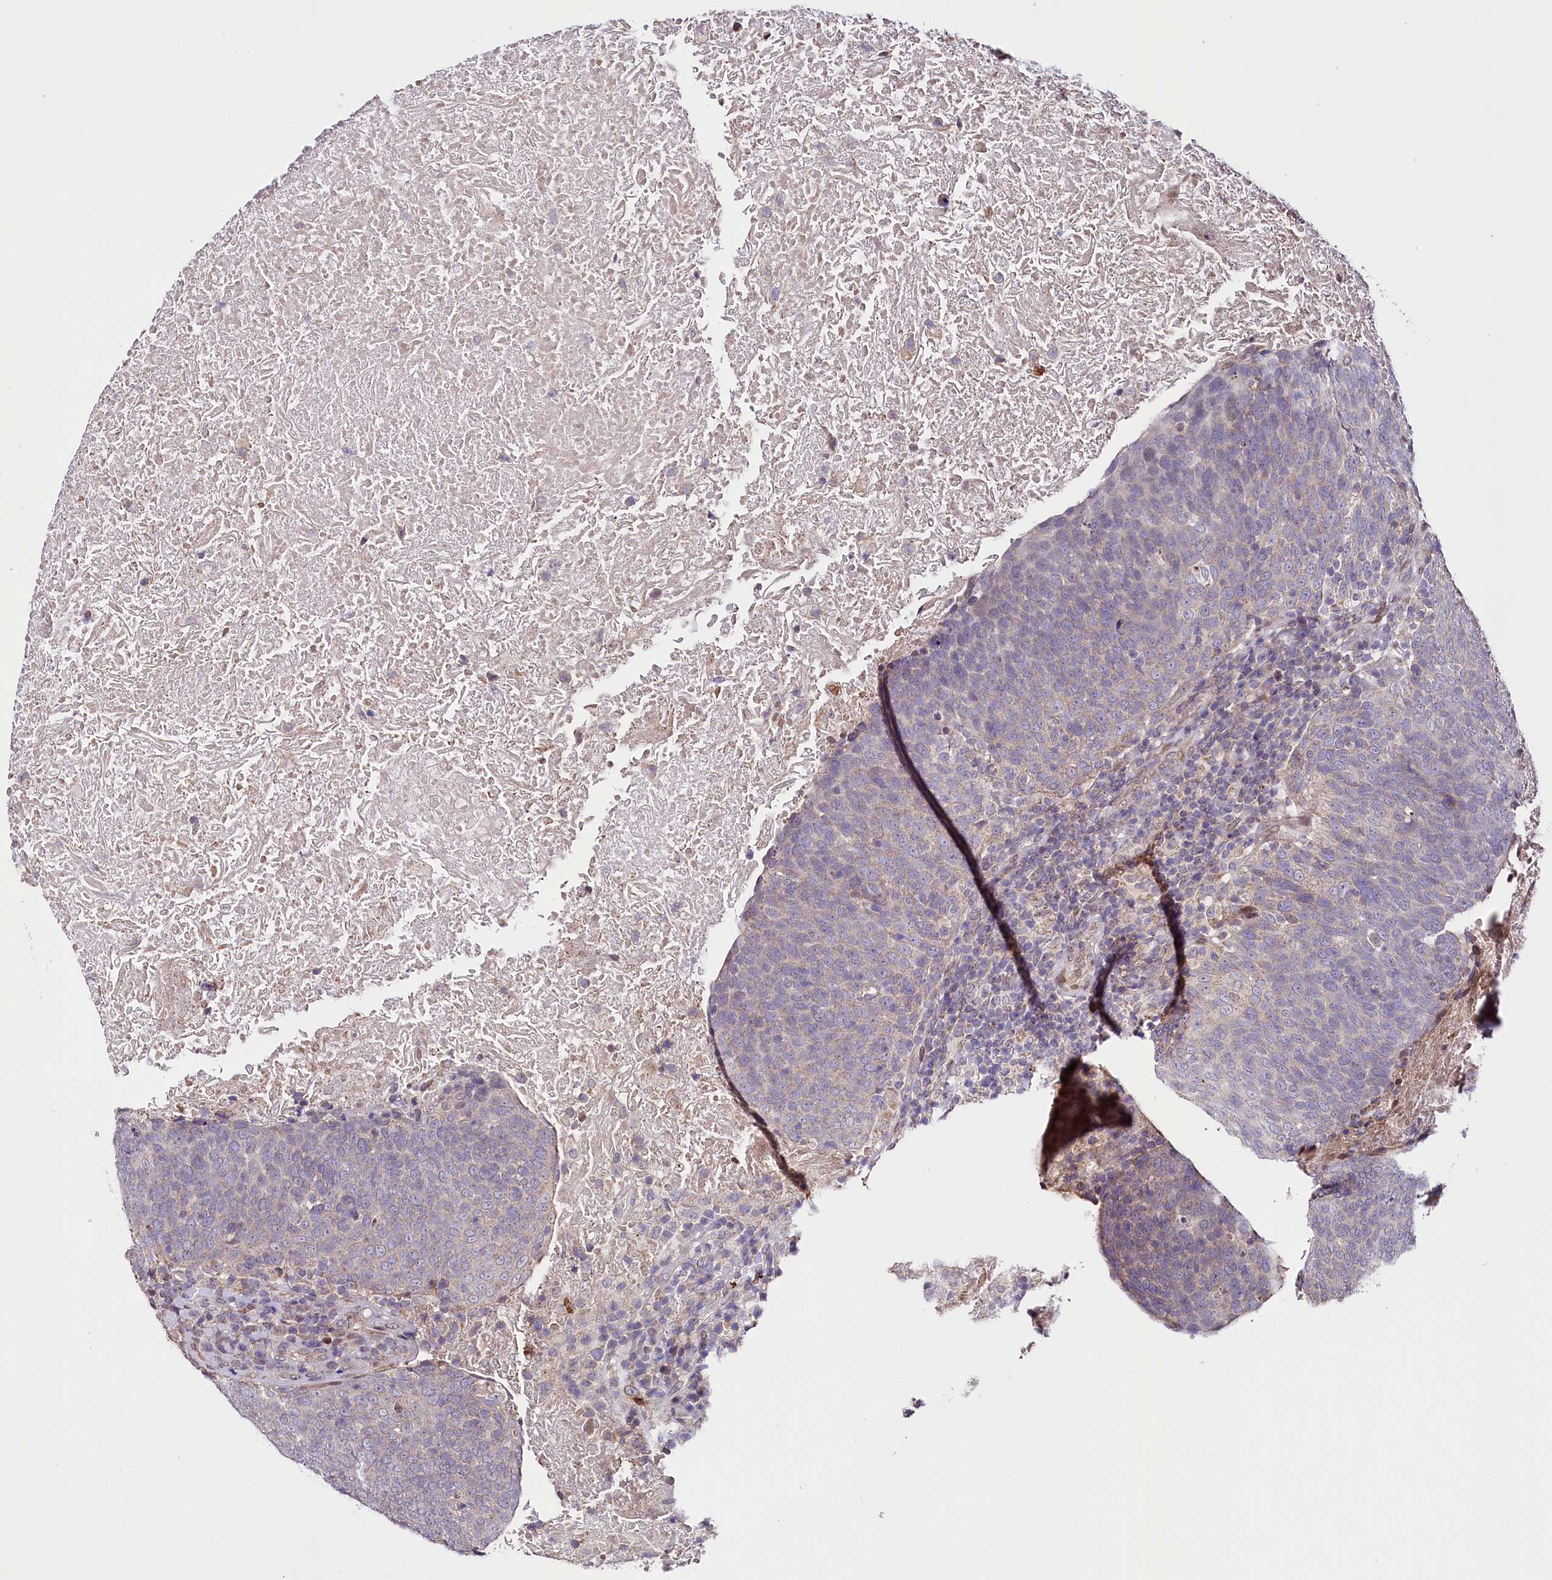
{"staining": {"intensity": "negative", "quantity": "none", "location": "none"}, "tissue": "head and neck cancer", "cell_type": "Tumor cells", "image_type": "cancer", "snomed": [{"axis": "morphology", "description": "Squamous cell carcinoma, NOS"}, {"axis": "morphology", "description": "Squamous cell carcinoma, metastatic, NOS"}, {"axis": "topography", "description": "Lymph node"}, {"axis": "topography", "description": "Head-Neck"}], "caption": "The photomicrograph demonstrates no staining of tumor cells in head and neck cancer.", "gene": "ZNF226", "patient": {"sex": "male", "age": 62}}